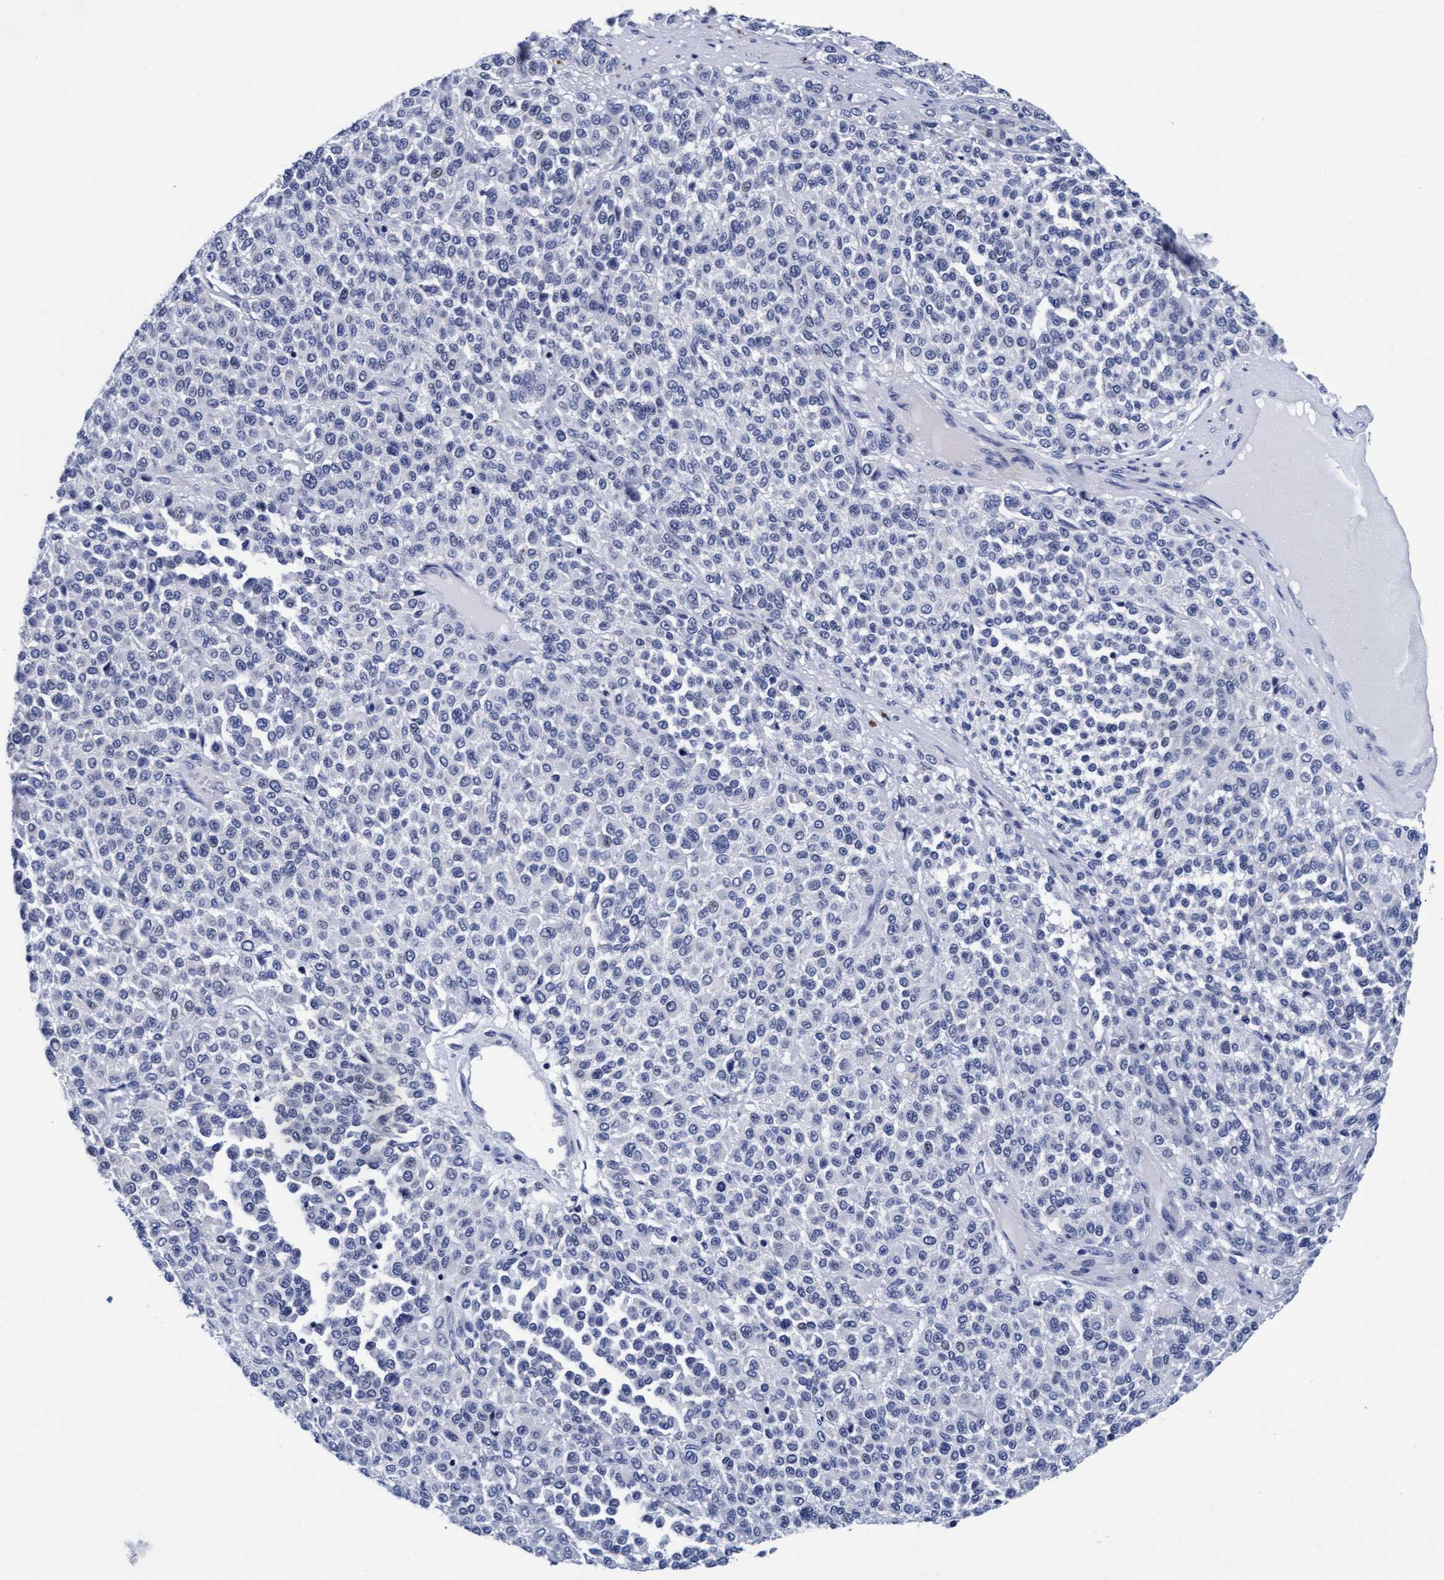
{"staining": {"intensity": "negative", "quantity": "none", "location": "none"}, "tissue": "melanoma", "cell_type": "Tumor cells", "image_type": "cancer", "snomed": [{"axis": "morphology", "description": "Malignant melanoma, Metastatic site"}, {"axis": "topography", "description": "Pancreas"}], "caption": "DAB (3,3'-diaminobenzidine) immunohistochemical staining of malignant melanoma (metastatic site) demonstrates no significant expression in tumor cells.", "gene": "ARSG", "patient": {"sex": "female", "age": 30}}